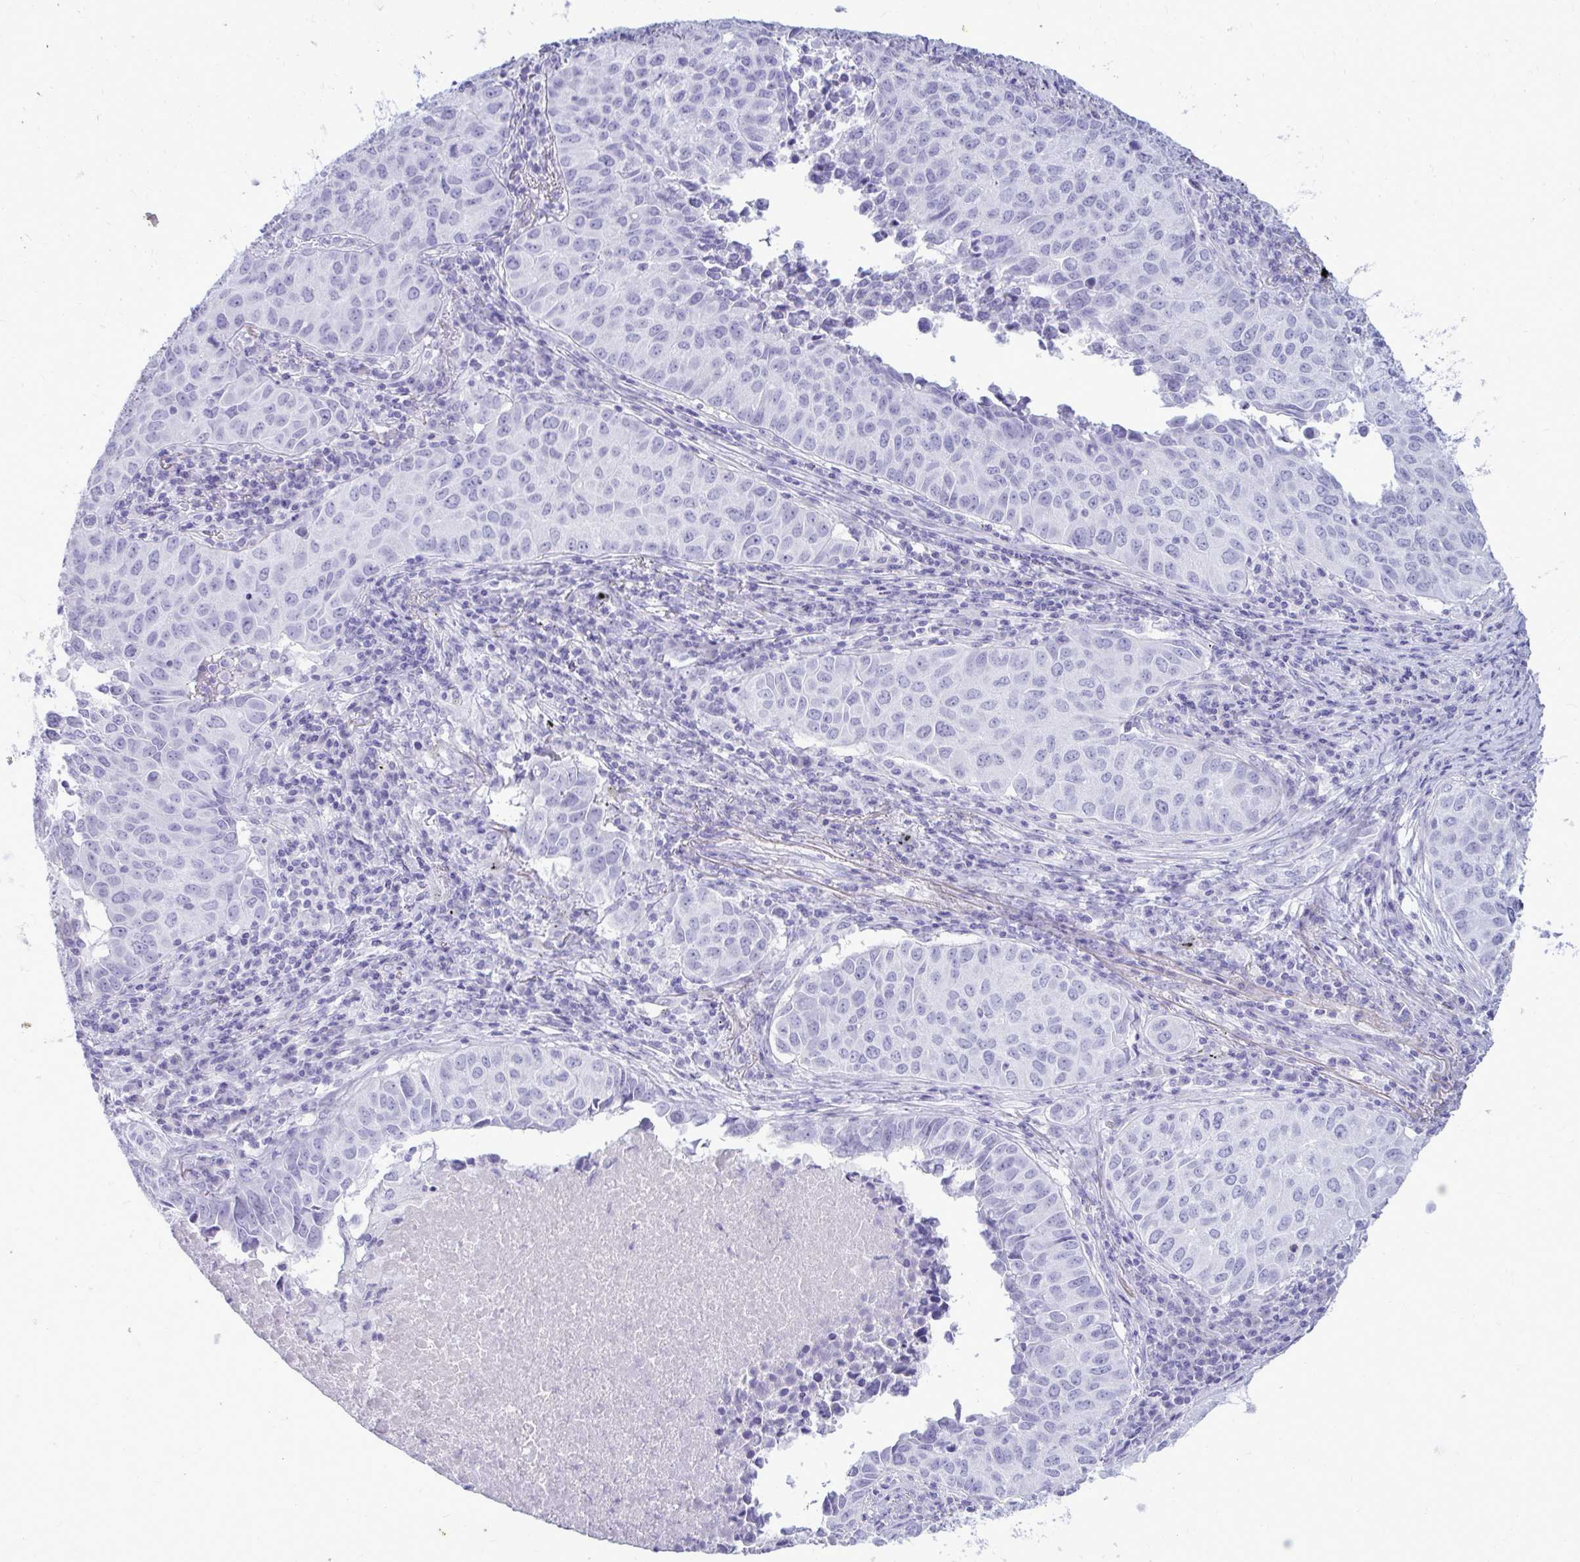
{"staining": {"intensity": "negative", "quantity": "none", "location": "none"}, "tissue": "lung cancer", "cell_type": "Tumor cells", "image_type": "cancer", "snomed": [{"axis": "morphology", "description": "Adenocarcinoma, NOS"}, {"axis": "topography", "description": "Lung"}], "caption": "DAB immunohistochemical staining of human lung cancer reveals no significant positivity in tumor cells.", "gene": "NANOGNB", "patient": {"sex": "female", "age": 50}}